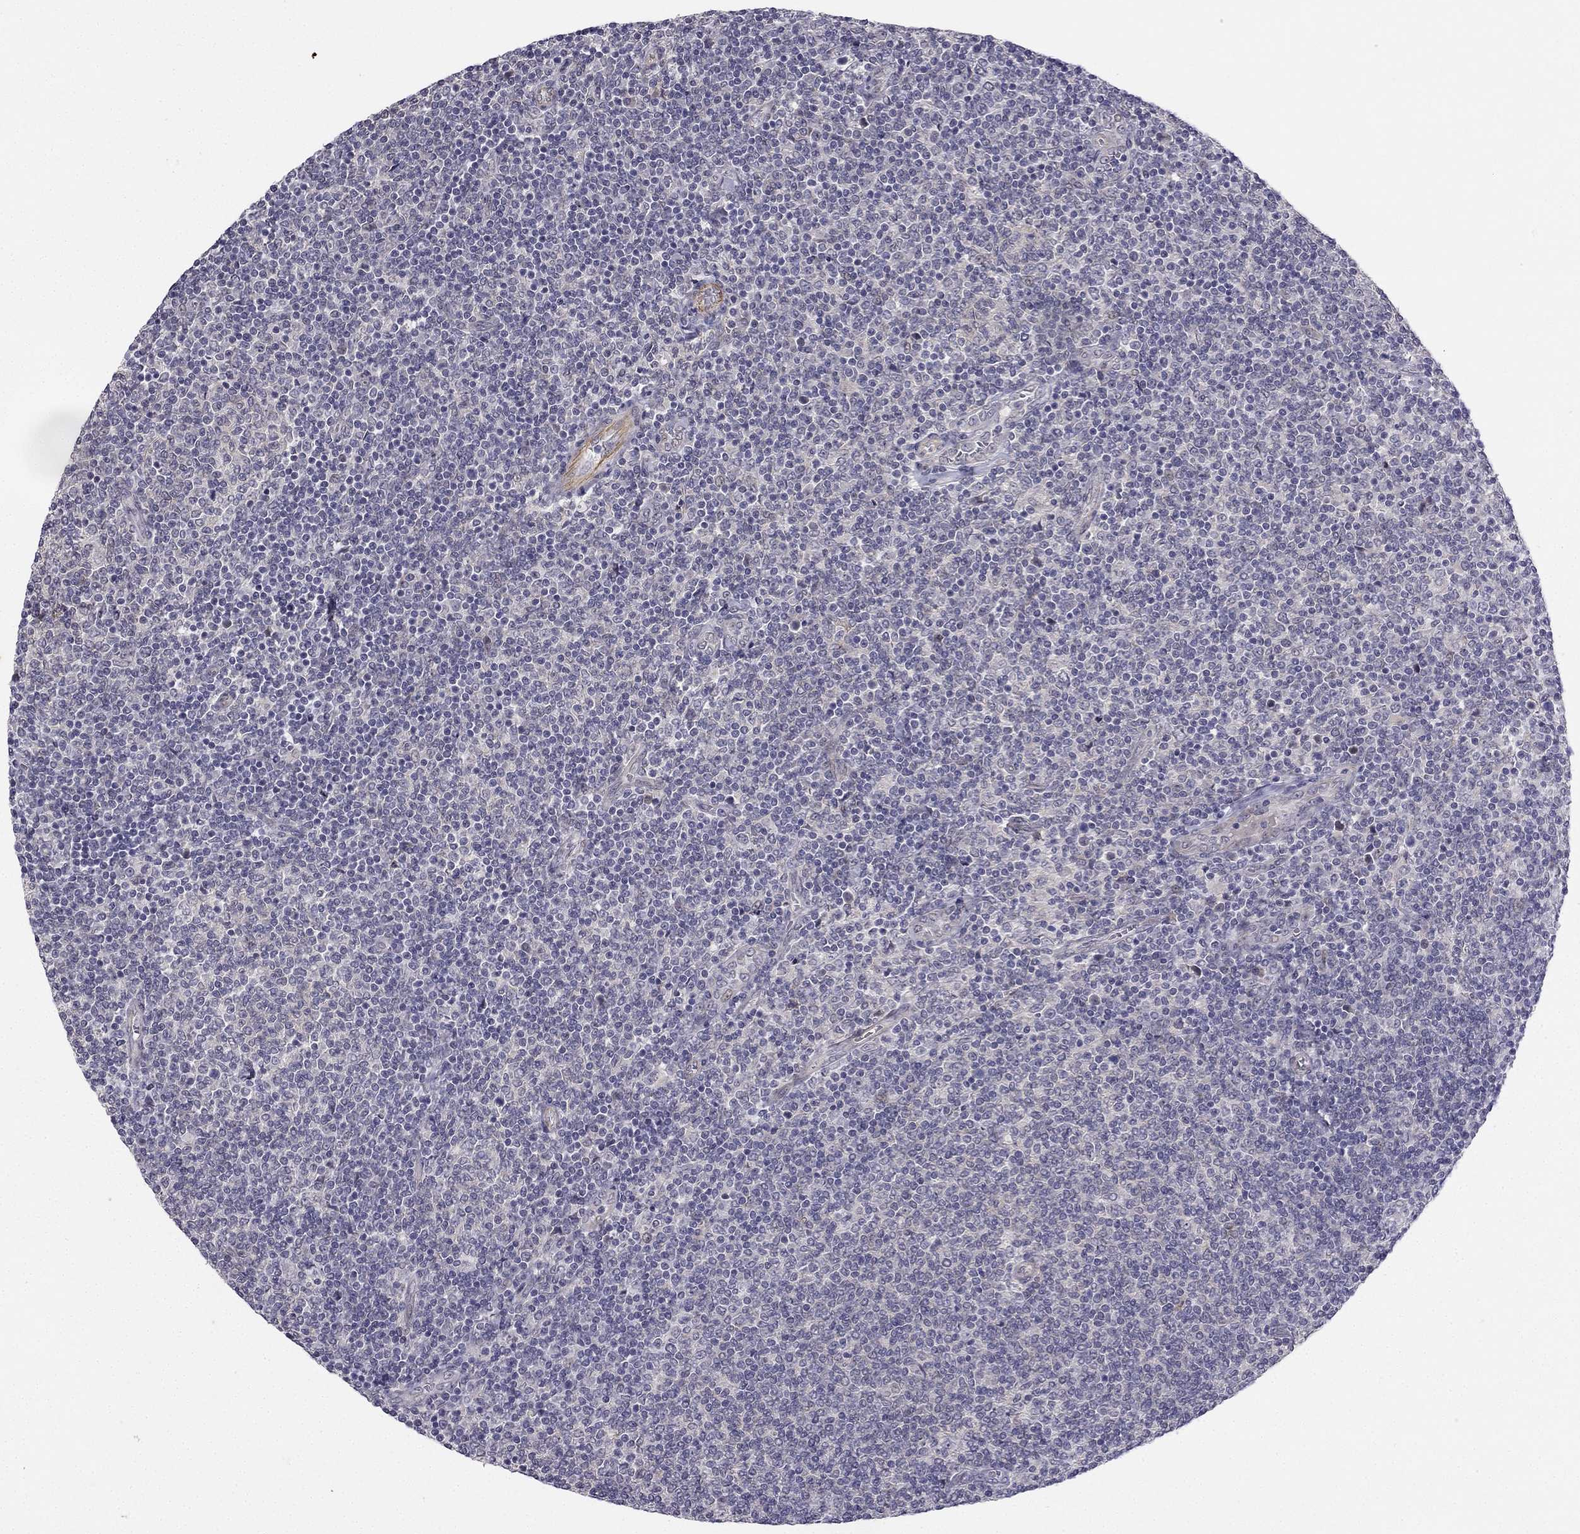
{"staining": {"intensity": "negative", "quantity": "none", "location": "none"}, "tissue": "lymphoma", "cell_type": "Tumor cells", "image_type": "cancer", "snomed": [{"axis": "morphology", "description": "Malignant lymphoma, non-Hodgkin's type, Low grade"}, {"axis": "topography", "description": "Lymph node"}], "caption": "IHC histopathology image of human low-grade malignant lymphoma, non-Hodgkin's type stained for a protein (brown), which demonstrates no positivity in tumor cells.", "gene": "CHST8", "patient": {"sex": "male", "age": 52}}